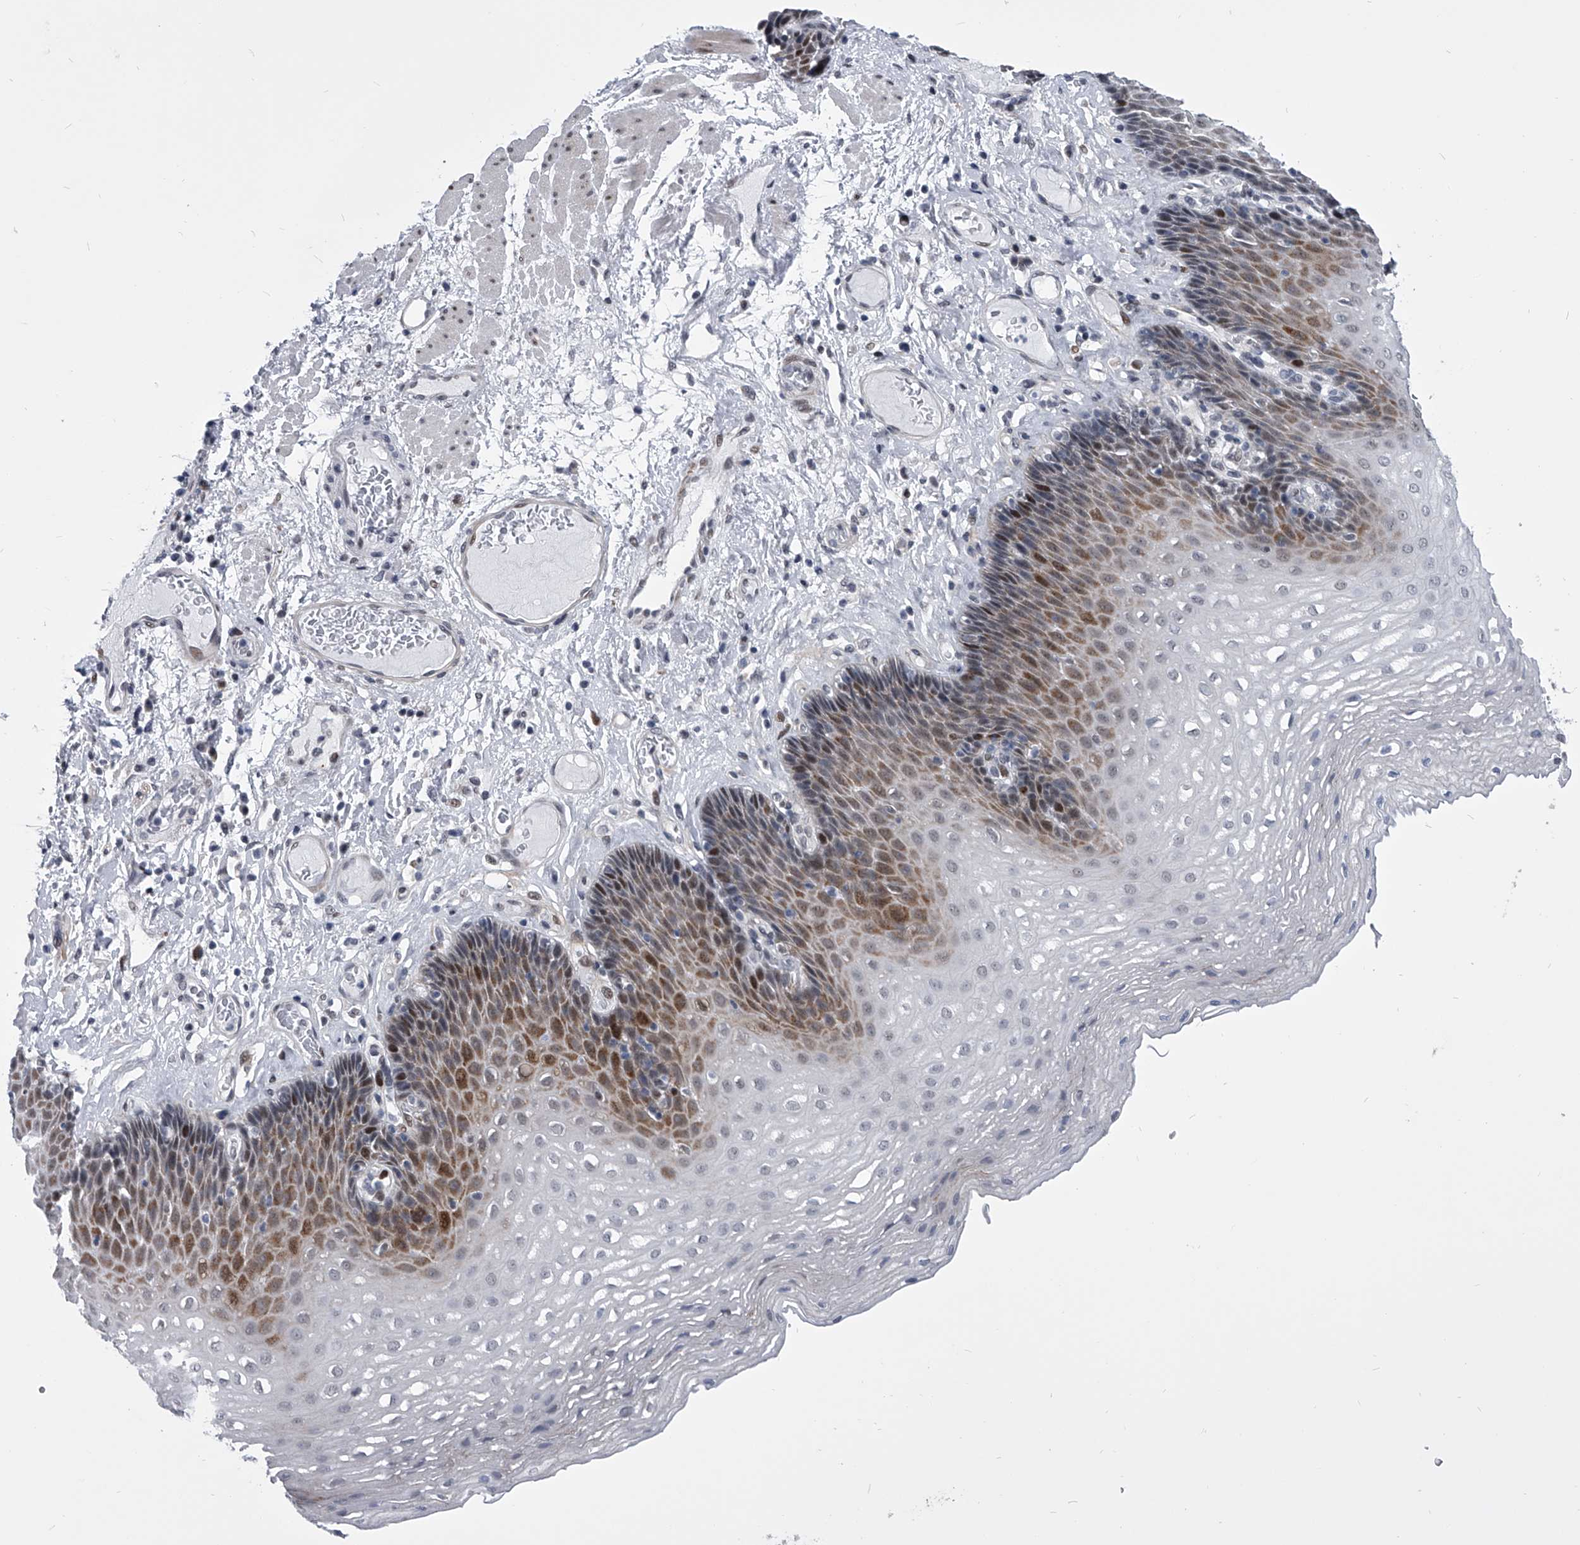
{"staining": {"intensity": "moderate", "quantity": "25%-75%", "location": "cytoplasmic/membranous,nuclear"}, "tissue": "esophagus", "cell_type": "Squamous epithelial cells", "image_type": "normal", "snomed": [{"axis": "morphology", "description": "Normal tissue, NOS"}, {"axis": "topography", "description": "Esophagus"}], "caption": "This is an image of IHC staining of unremarkable esophagus, which shows moderate positivity in the cytoplasmic/membranous,nuclear of squamous epithelial cells.", "gene": "CMTR1", "patient": {"sex": "female", "age": 66}}